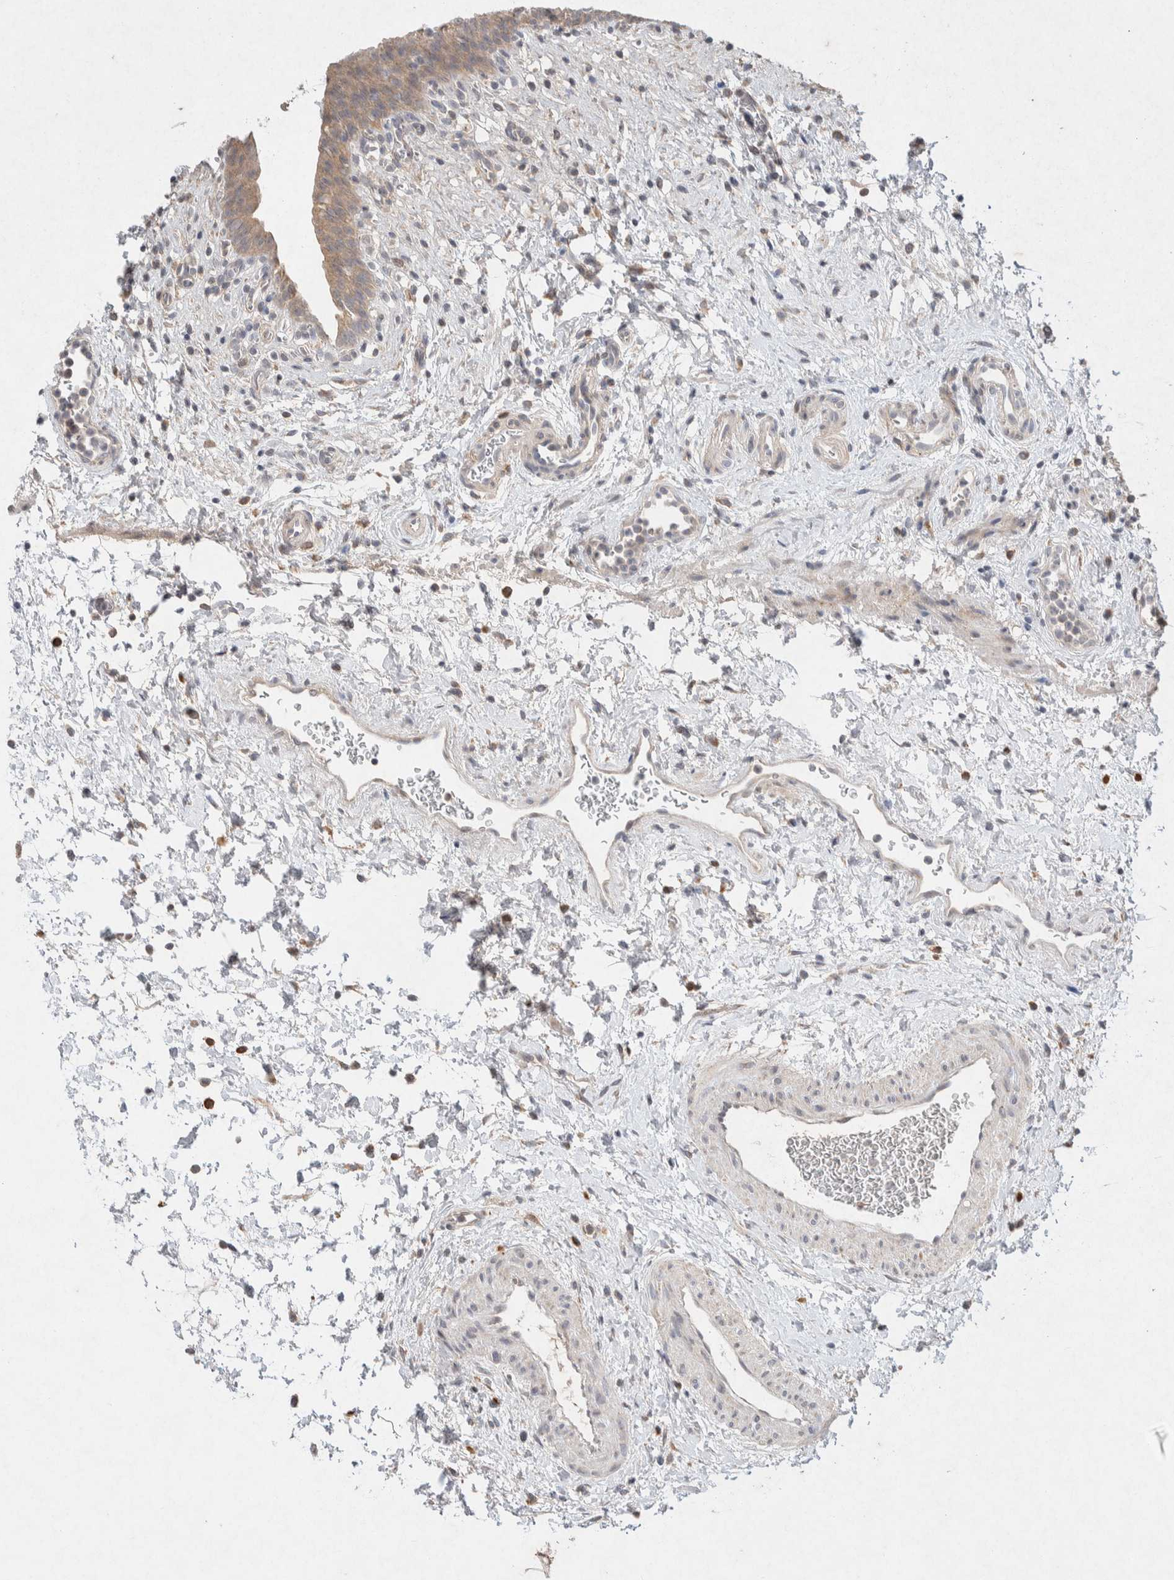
{"staining": {"intensity": "weak", "quantity": ">75%", "location": "cytoplasmic/membranous"}, "tissue": "urinary bladder", "cell_type": "Urothelial cells", "image_type": "normal", "snomed": [{"axis": "morphology", "description": "Normal tissue, NOS"}, {"axis": "topography", "description": "Urinary bladder"}], "caption": "The image exhibits staining of normal urinary bladder, revealing weak cytoplasmic/membranous protein positivity (brown color) within urothelial cells.", "gene": "CMTM4", "patient": {"sex": "male", "age": 37}}